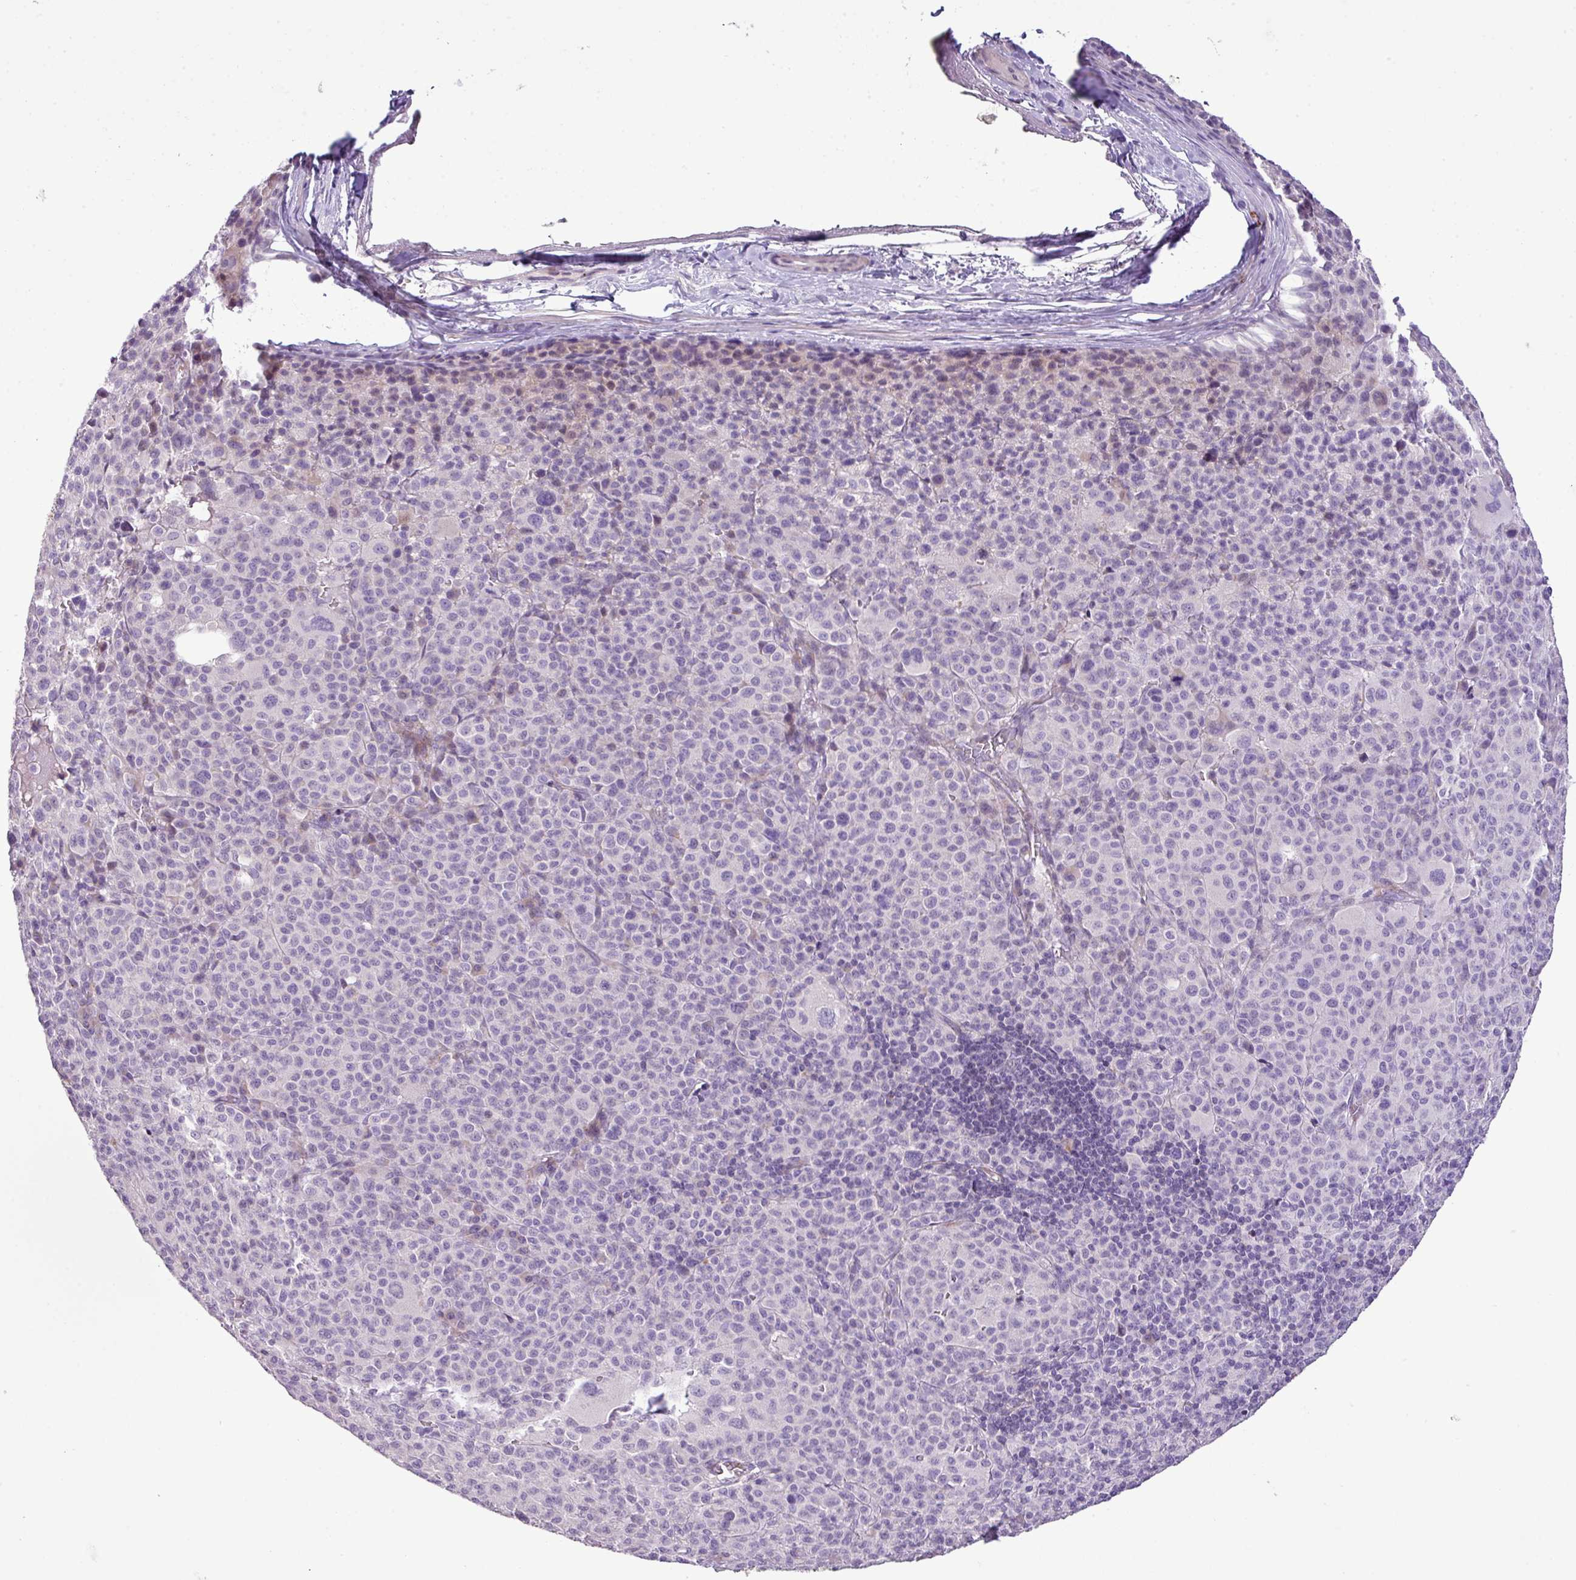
{"staining": {"intensity": "negative", "quantity": "none", "location": "none"}, "tissue": "melanoma", "cell_type": "Tumor cells", "image_type": "cancer", "snomed": [{"axis": "morphology", "description": "Malignant melanoma, Metastatic site"}, {"axis": "topography", "description": "Skin"}], "caption": "An immunohistochemistry (IHC) photomicrograph of malignant melanoma (metastatic site) is shown. There is no staining in tumor cells of malignant melanoma (metastatic site).", "gene": "DNAJB13", "patient": {"sex": "female", "age": 74}}